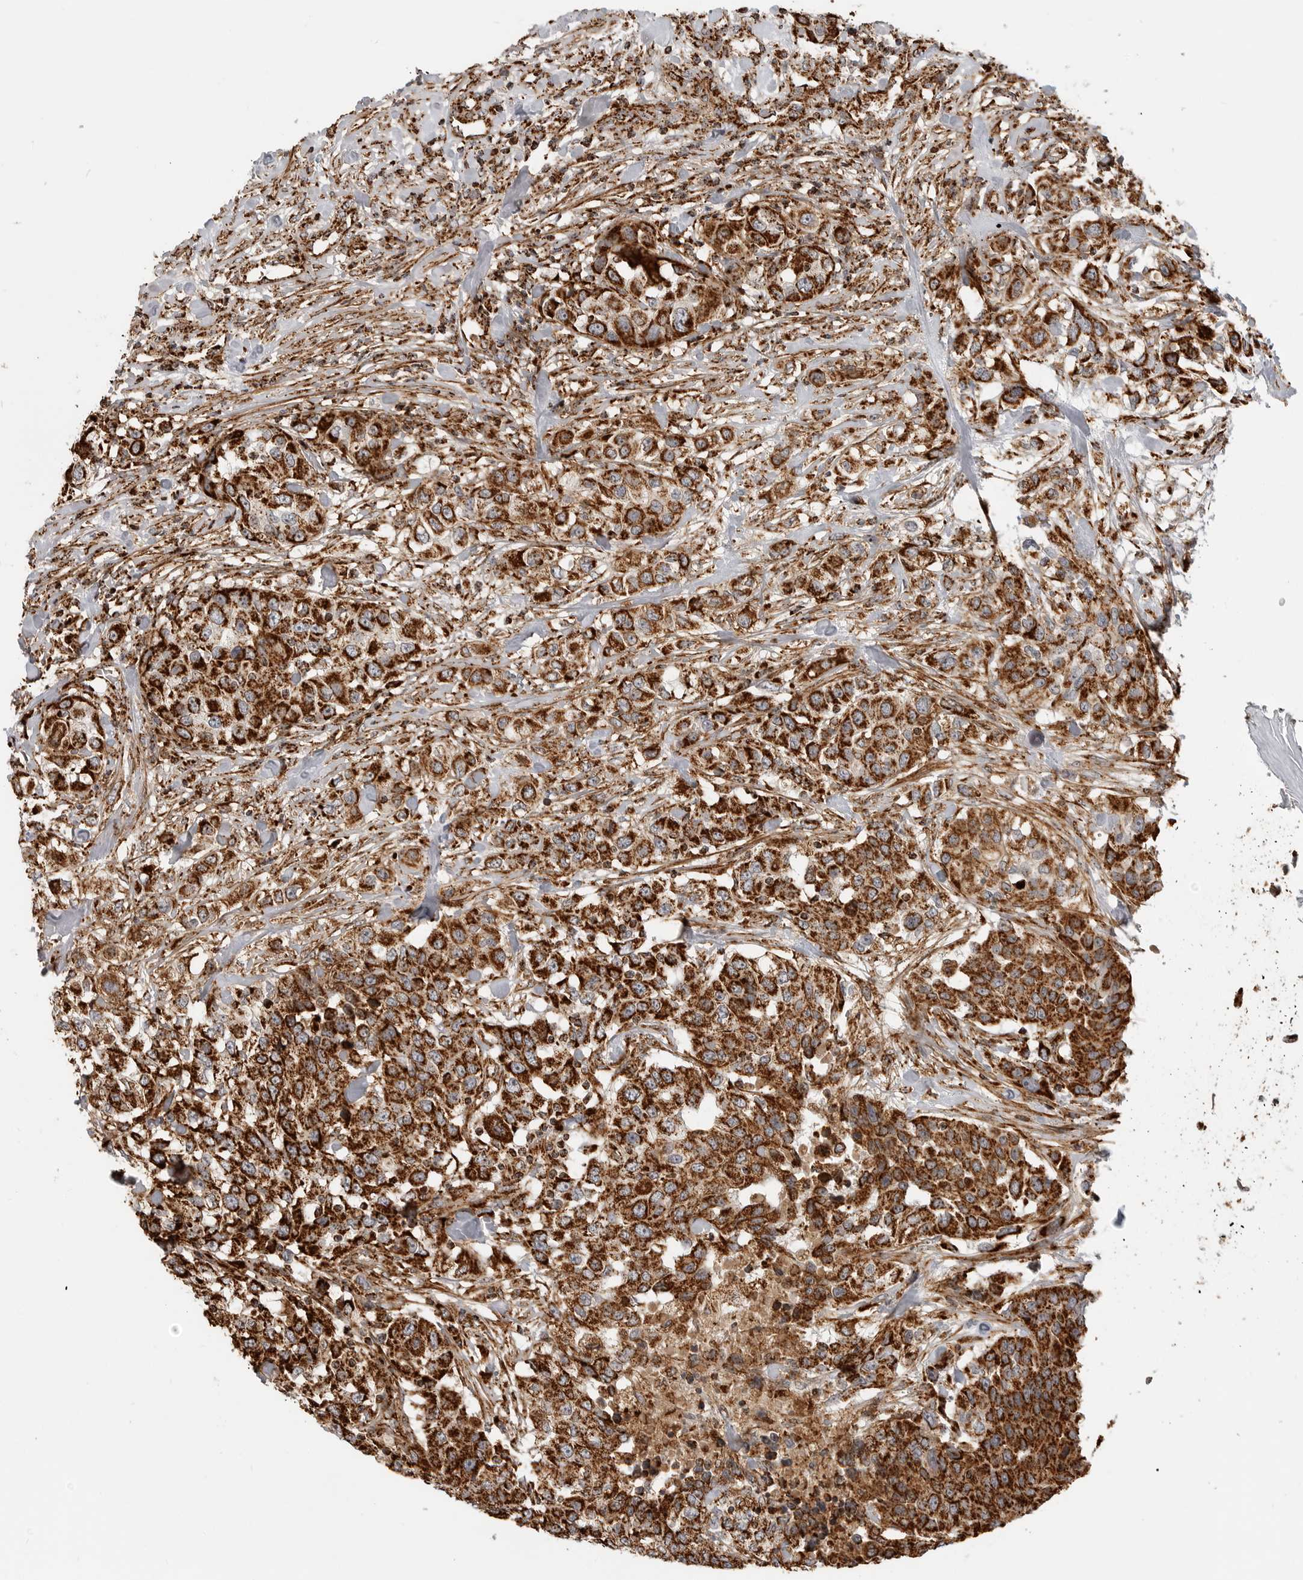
{"staining": {"intensity": "strong", "quantity": ">75%", "location": "cytoplasmic/membranous"}, "tissue": "urothelial cancer", "cell_type": "Tumor cells", "image_type": "cancer", "snomed": [{"axis": "morphology", "description": "Urothelial carcinoma, High grade"}, {"axis": "topography", "description": "Urinary bladder"}], "caption": "Immunohistochemistry (IHC) micrograph of neoplastic tissue: human urothelial carcinoma (high-grade) stained using IHC demonstrates high levels of strong protein expression localized specifically in the cytoplasmic/membranous of tumor cells, appearing as a cytoplasmic/membranous brown color.", "gene": "BMP2K", "patient": {"sex": "female", "age": 80}}